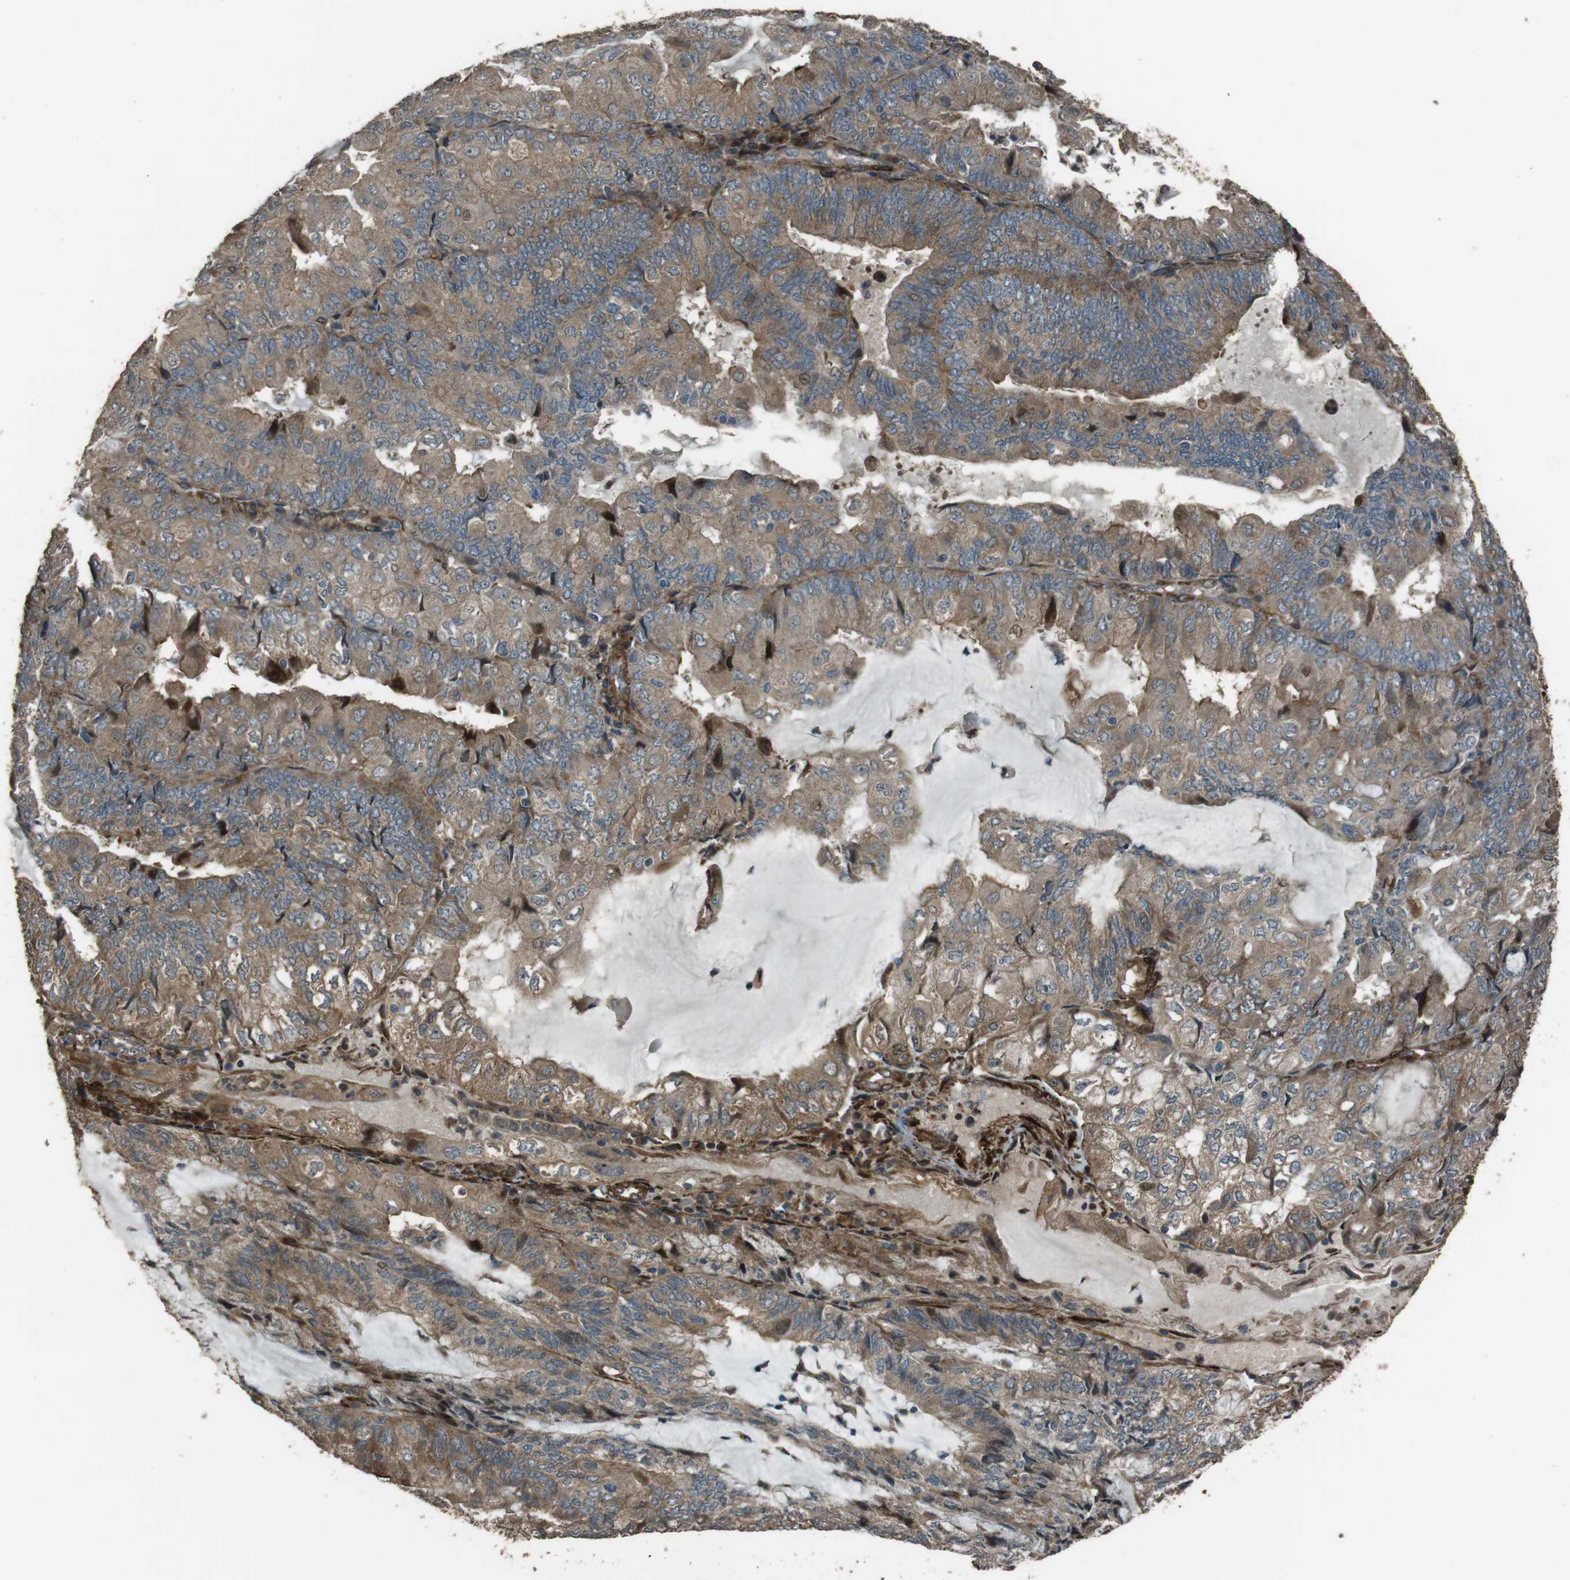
{"staining": {"intensity": "moderate", "quantity": ">75%", "location": "cytoplasmic/membranous"}, "tissue": "endometrial cancer", "cell_type": "Tumor cells", "image_type": "cancer", "snomed": [{"axis": "morphology", "description": "Adenocarcinoma, NOS"}, {"axis": "topography", "description": "Endometrium"}], "caption": "This image demonstrates endometrial adenocarcinoma stained with IHC to label a protein in brown. The cytoplasmic/membranous of tumor cells show moderate positivity for the protein. Nuclei are counter-stained blue.", "gene": "MSRB3", "patient": {"sex": "female", "age": 81}}